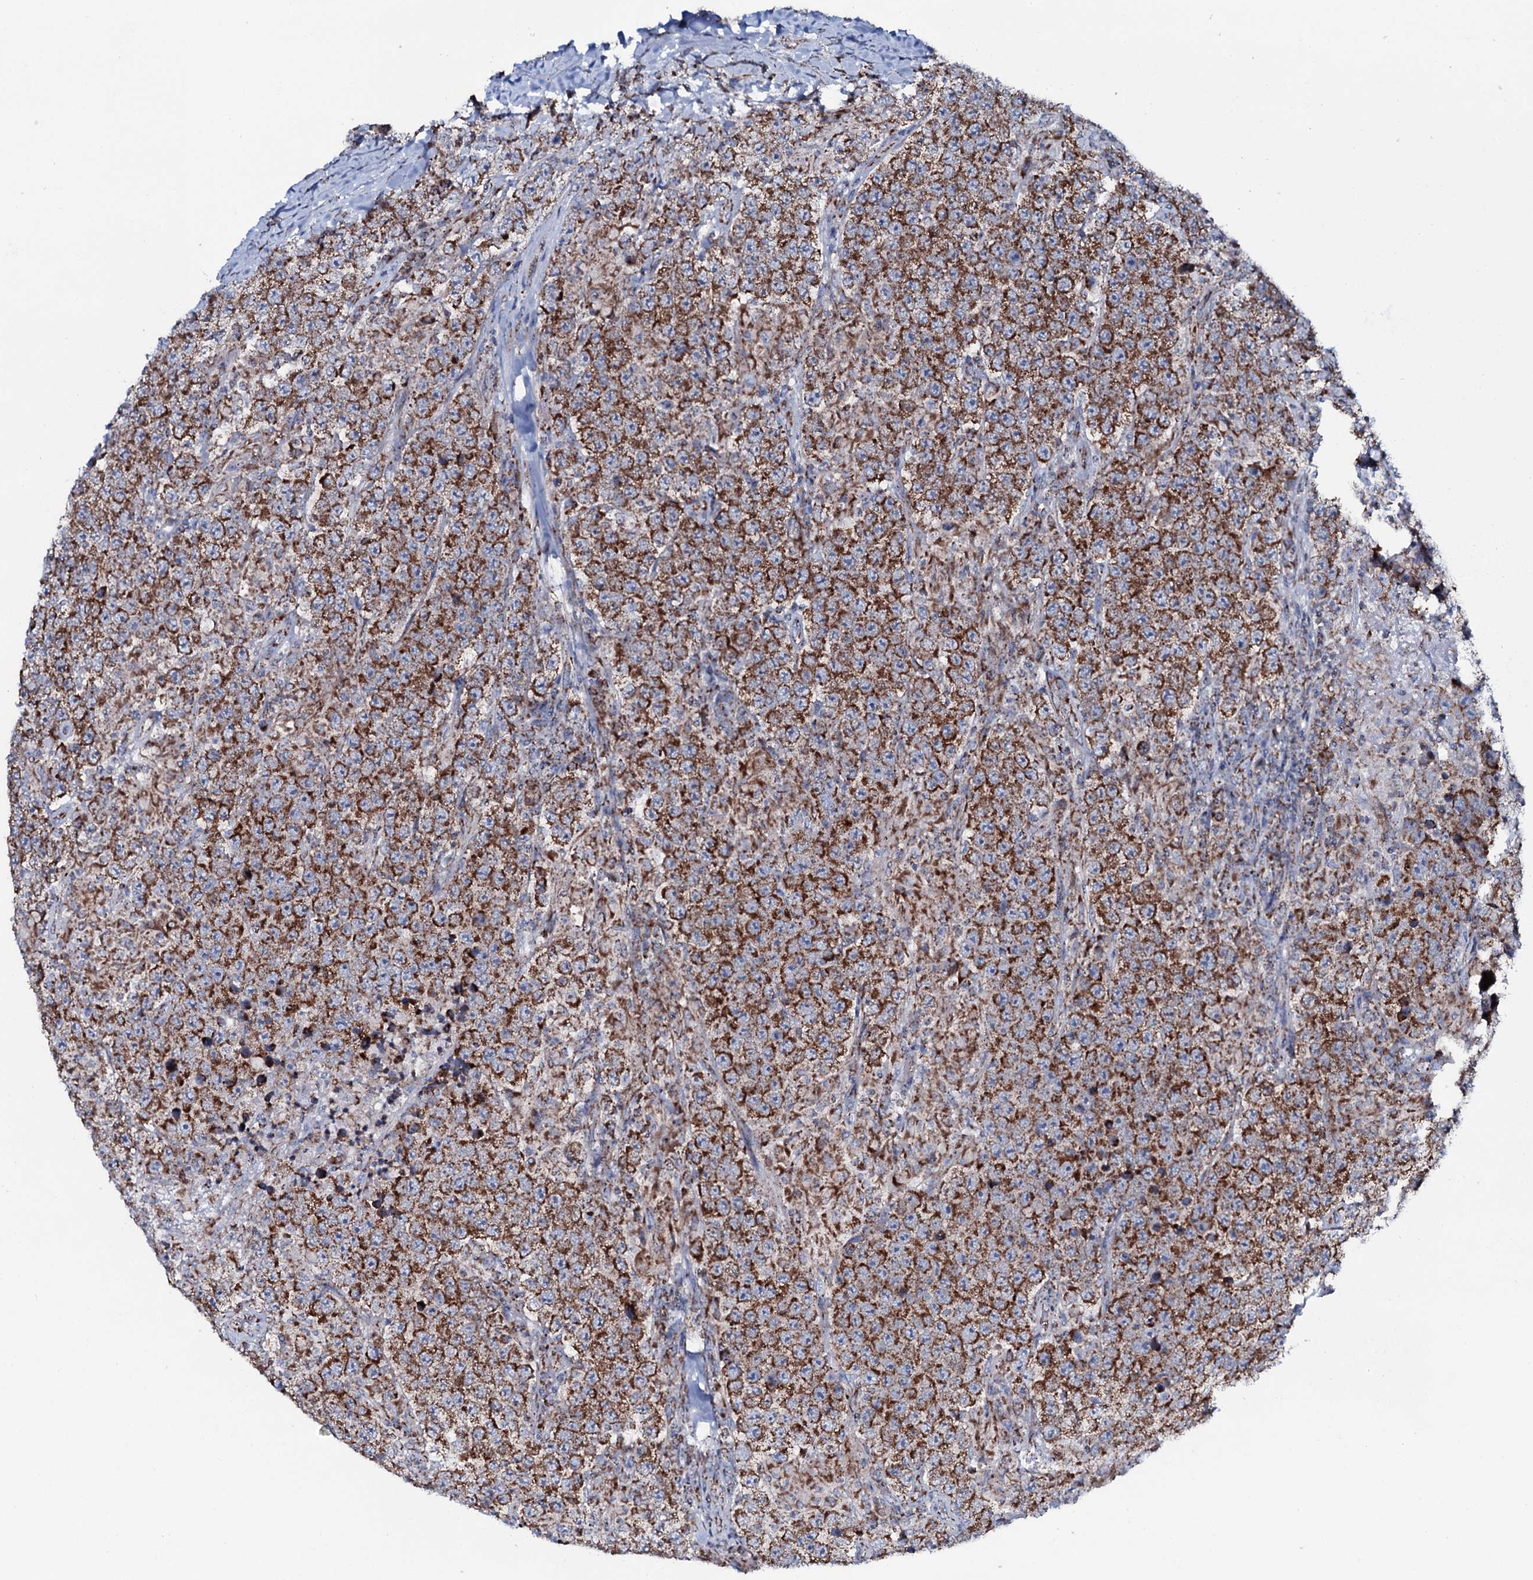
{"staining": {"intensity": "strong", "quantity": ">75%", "location": "cytoplasmic/membranous"}, "tissue": "testis cancer", "cell_type": "Tumor cells", "image_type": "cancer", "snomed": [{"axis": "morphology", "description": "Normal tissue, NOS"}, {"axis": "morphology", "description": "Urothelial carcinoma, High grade"}, {"axis": "morphology", "description": "Seminoma, NOS"}, {"axis": "morphology", "description": "Carcinoma, Embryonal, NOS"}, {"axis": "topography", "description": "Urinary bladder"}, {"axis": "topography", "description": "Testis"}], "caption": "Immunohistochemical staining of human testis cancer exhibits high levels of strong cytoplasmic/membranous positivity in about >75% of tumor cells.", "gene": "MRPS35", "patient": {"sex": "male", "age": 41}}